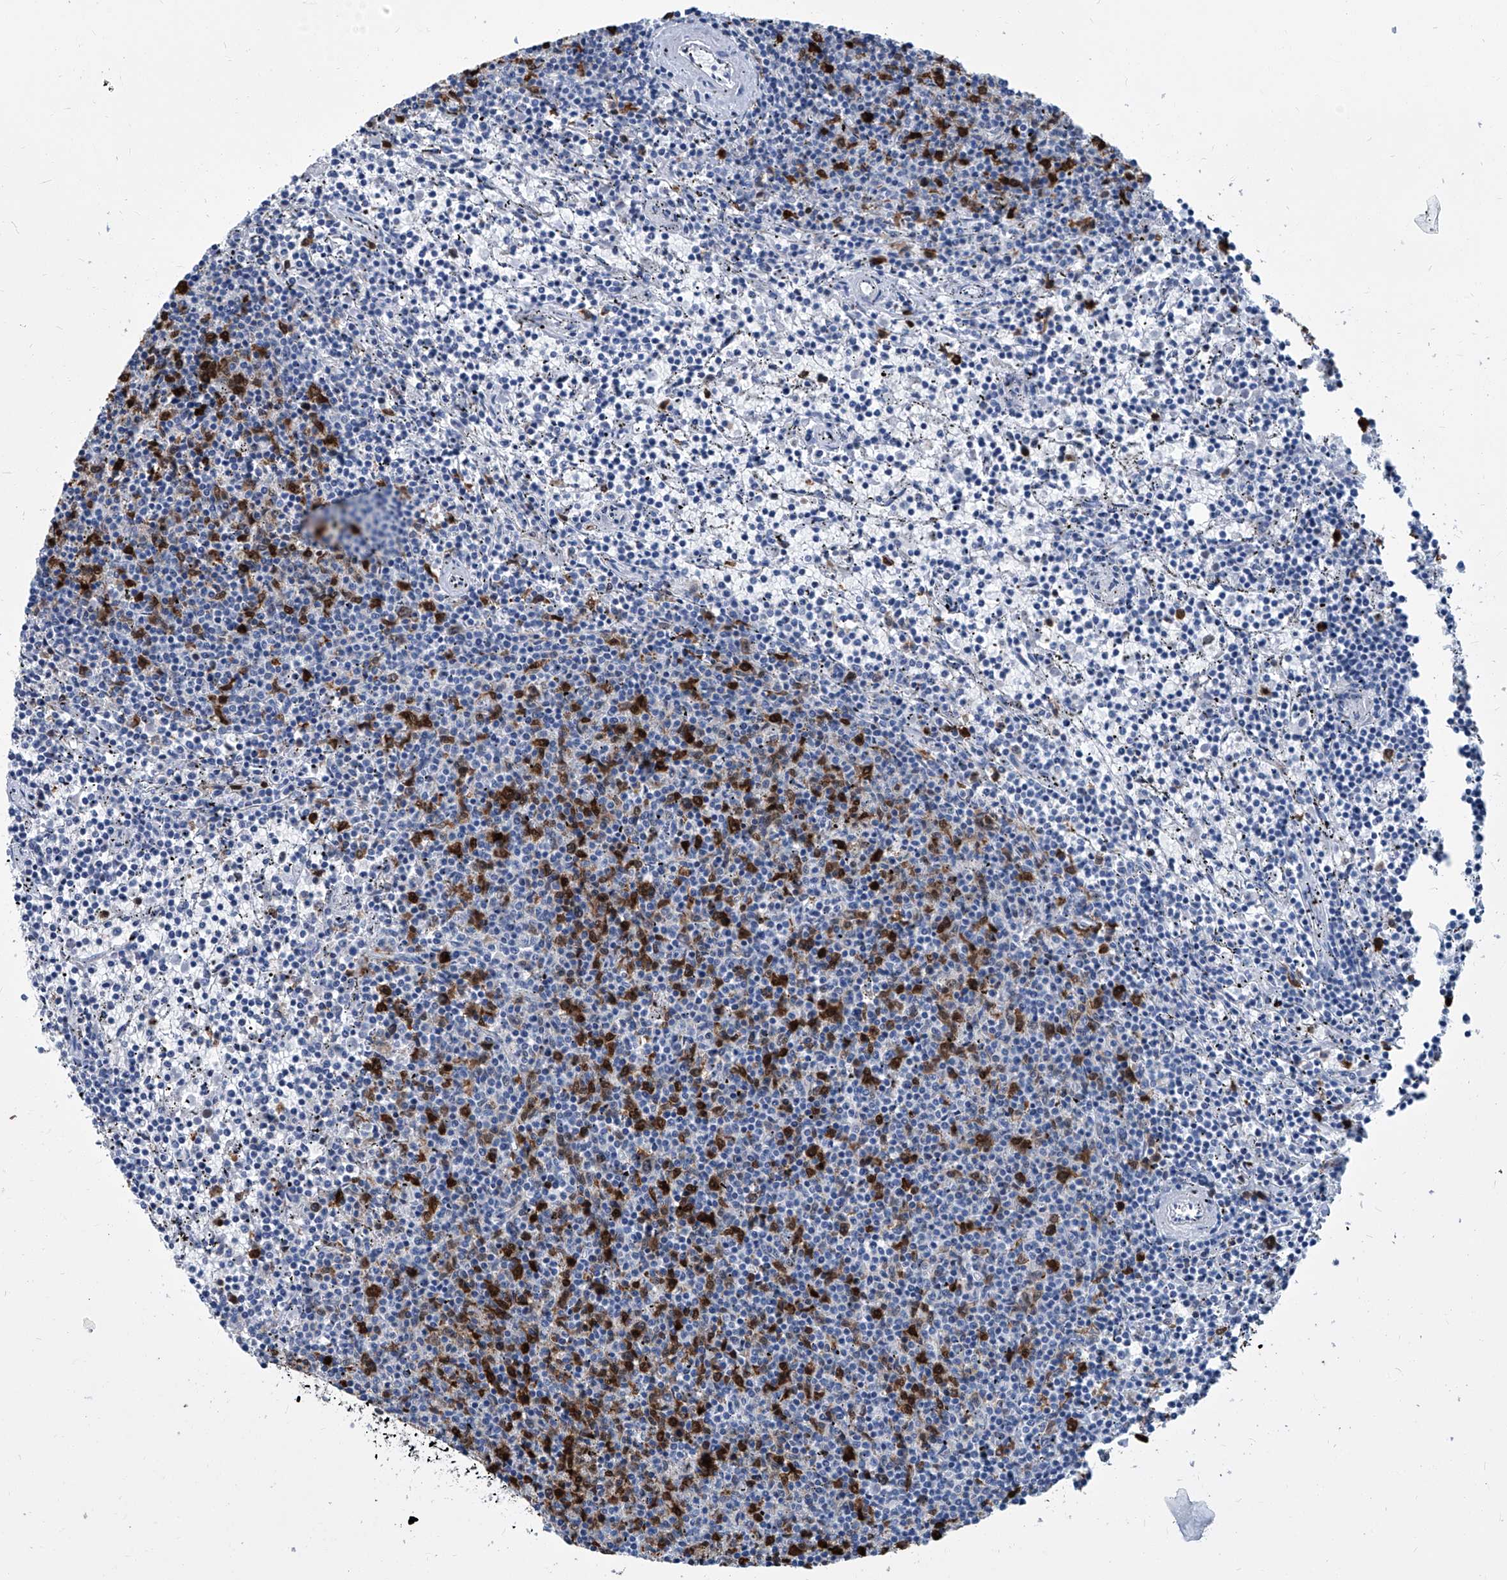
{"staining": {"intensity": "negative", "quantity": "none", "location": "none"}, "tissue": "lymphoma", "cell_type": "Tumor cells", "image_type": "cancer", "snomed": [{"axis": "morphology", "description": "Malignant lymphoma, non-Hodgkin's type, Low grade"}, {"axis": "topography", "description": "Spleen"}], "caption": "High magnification brightfield microscopy of malignant lymphoma, non-Hodgkin's type (low-grade) stained with DAB (brown) and counterstained with hematoxylin (blue): tumor cells show no significant positivity.", "gene": "PCNA", "patient": {"sex": "female", "age": 50}}